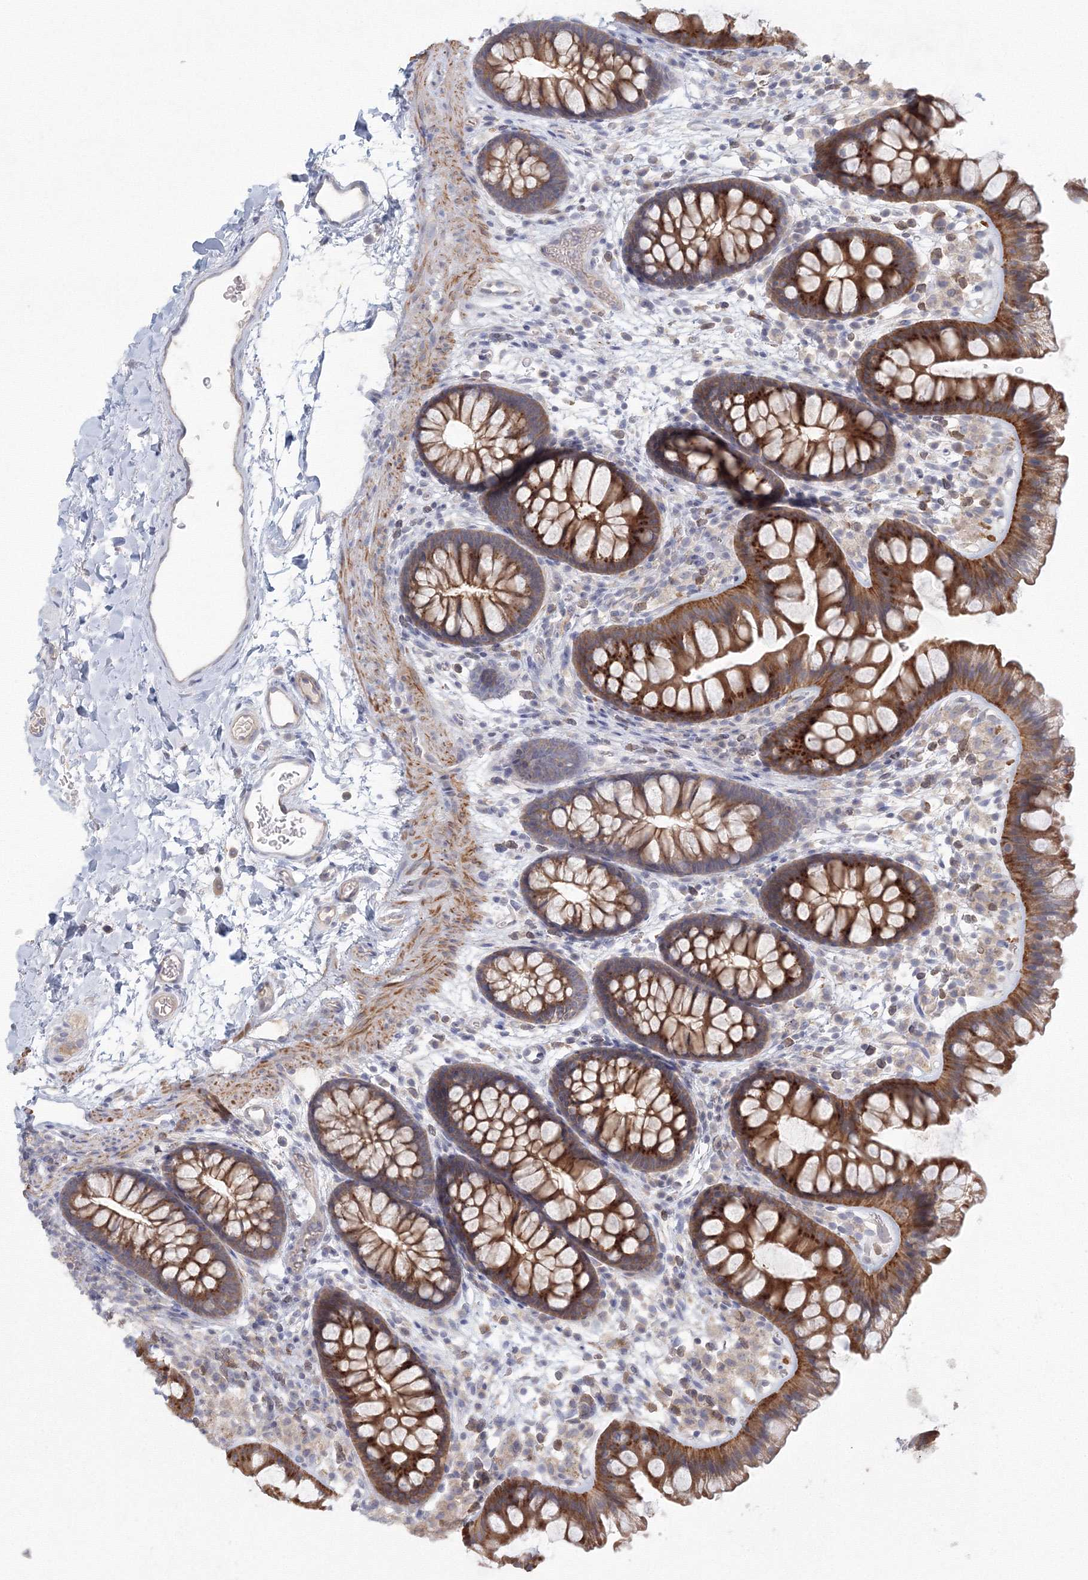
{"staining": {"intensity": "weak", "quantity": "25%-75%", "location": "cytoplasmic/membranous"}, "tissue": "colon", "cell_type": "Endothelial cells", "image_type": "normal", "snomed": [{"axis": "morphology", "description": "Normal tissue, NOS"}, {"axis": "topography", "description": "Colon"}], "caption": "An immunohistochemistry (IHC) image of benign tissue is shown. Protein staining in brown shows weak cytoplasmic/membranous positivity in colon within endothelial cells.", "gene": "TACC2", "patient": {"sex": "female", "age": 62}}